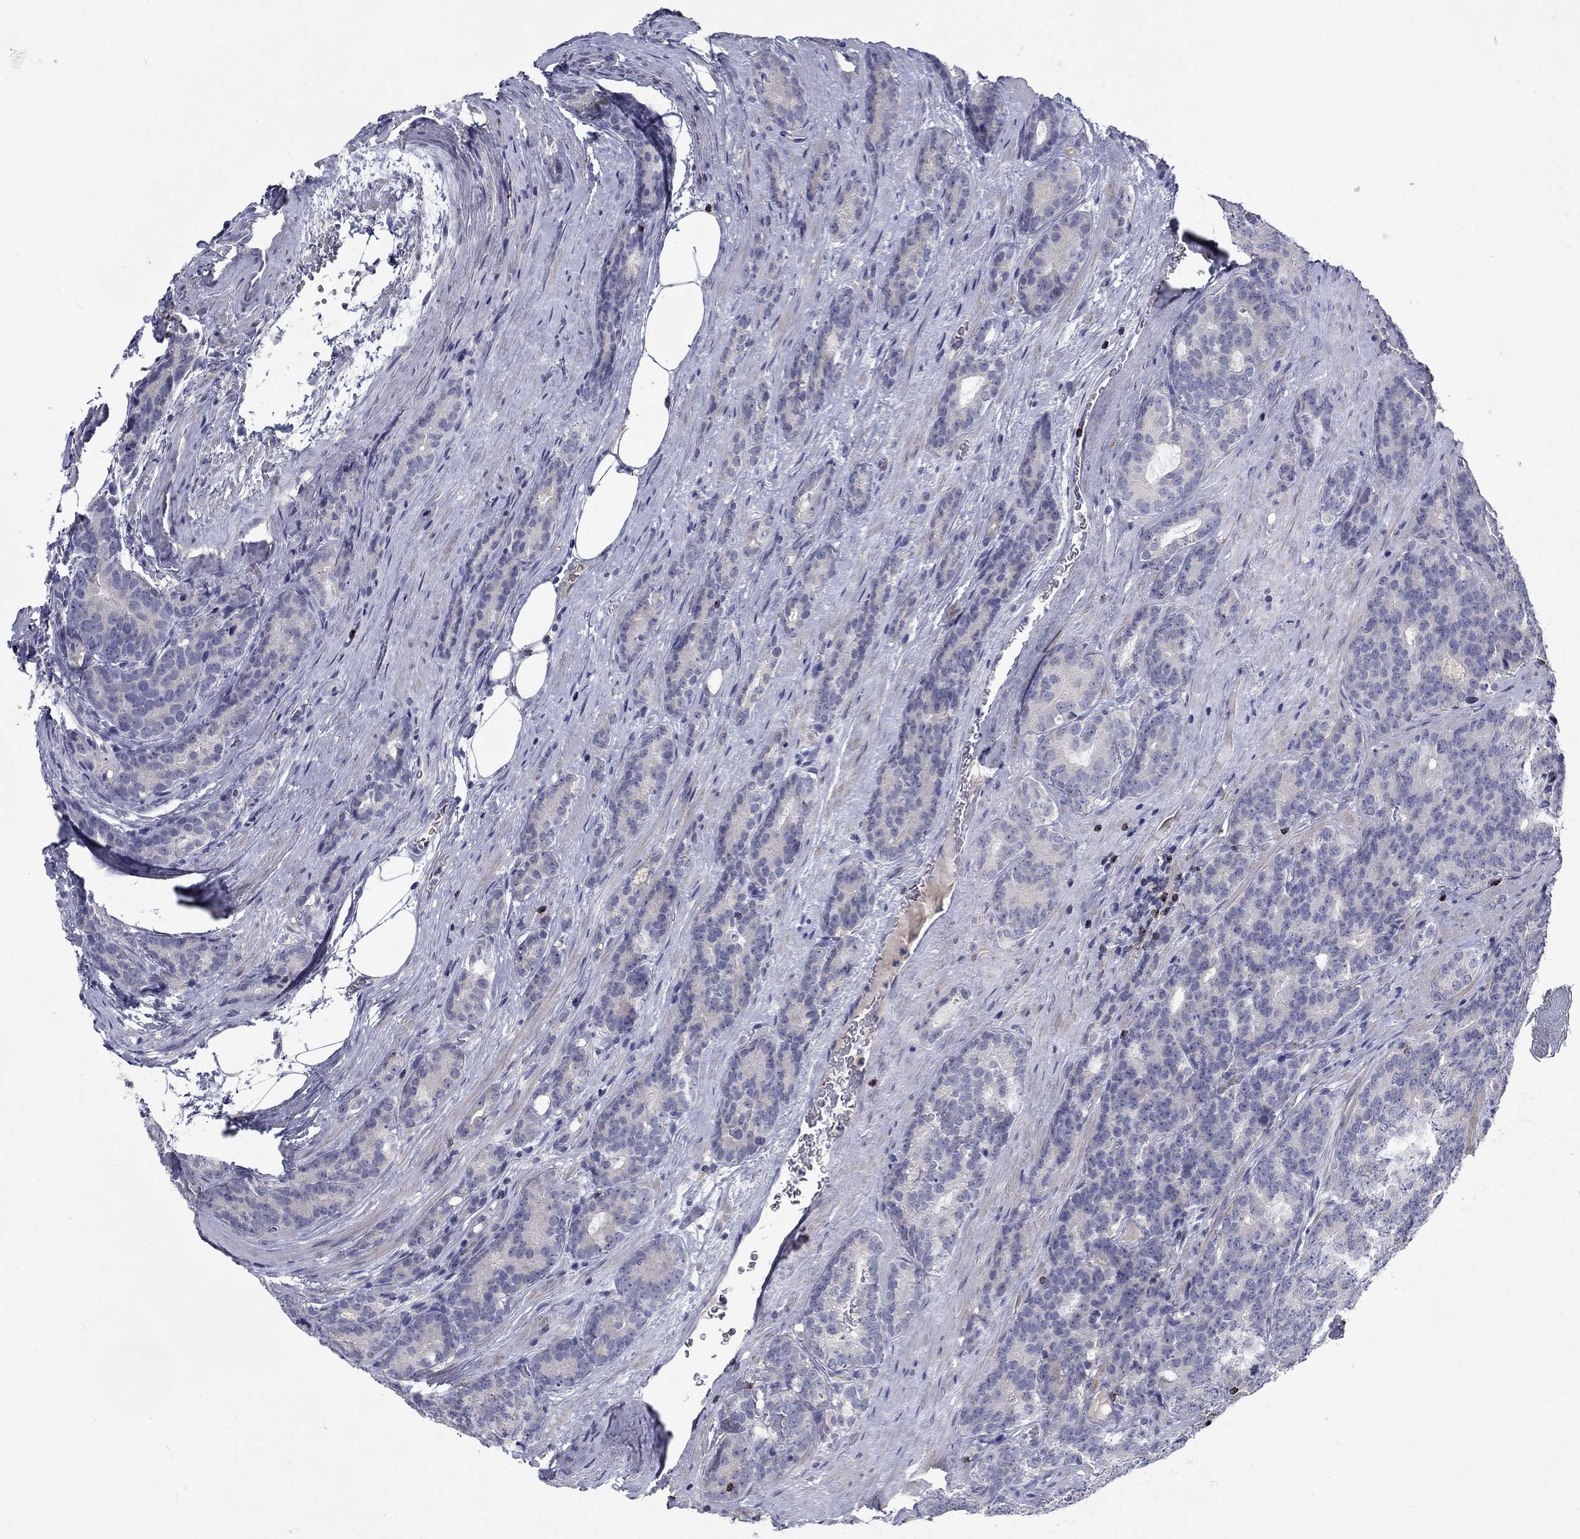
{"staining": {"intensity": "negative", "quantity": "none", "location": "none"}, "tissue": "prostate cancer", "cell_type": "Tumor cells", "image_type": "cancer", "snomed": [{"axis": "morphology", "description": "Adenocarcinoma, NOS"}, {"axis": "topography", "description": "Prostate"}], "caption": "Tumor cells are negative for protein expression in human adenocarcinoma (prostate).", "gene": "GZMA", "patient": {"sex": "male", "age": 71}}